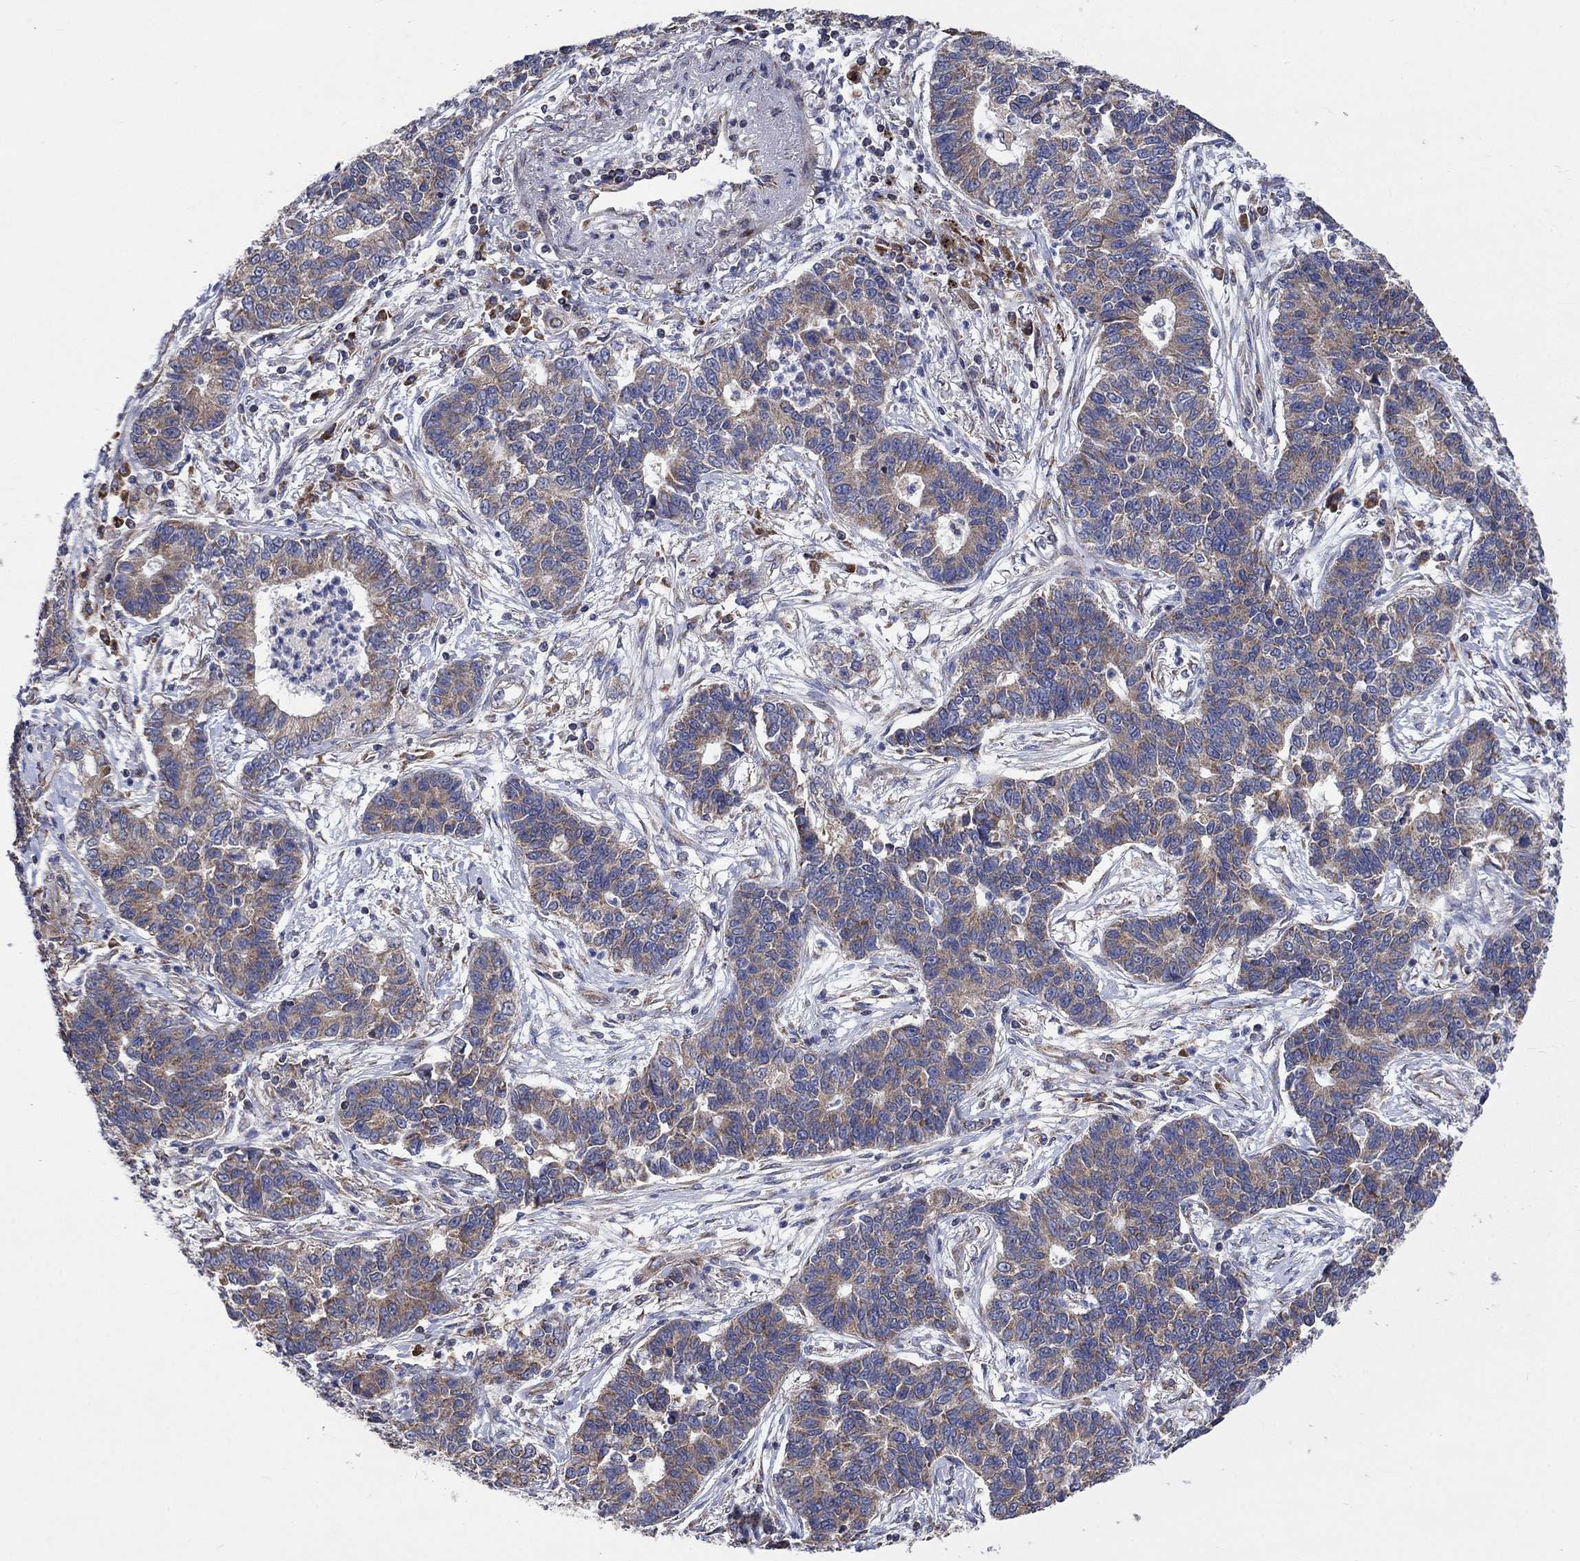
{"staining": {"intensity": "weak", "quantity": ">75%", "location": "cytoplasmic/membranous"}, "tissue": "lung cancer", "cell_type": "Tumor cells", "image_type": "cancer", "snomed": [{"axis": "morphology", "description": "Adenocarcinoma, NOS"}, {"axis": "topography", "description": "Lung"}], "caption": "Adenocarcinoma (lung) tissue shows weak cytoplasmic/membranous positivity in approximately >75% of tumor cells, visualized by immunohistochemistry.", "gene": "RPLP0", "patient": {"sex": "female", "age": 57}}